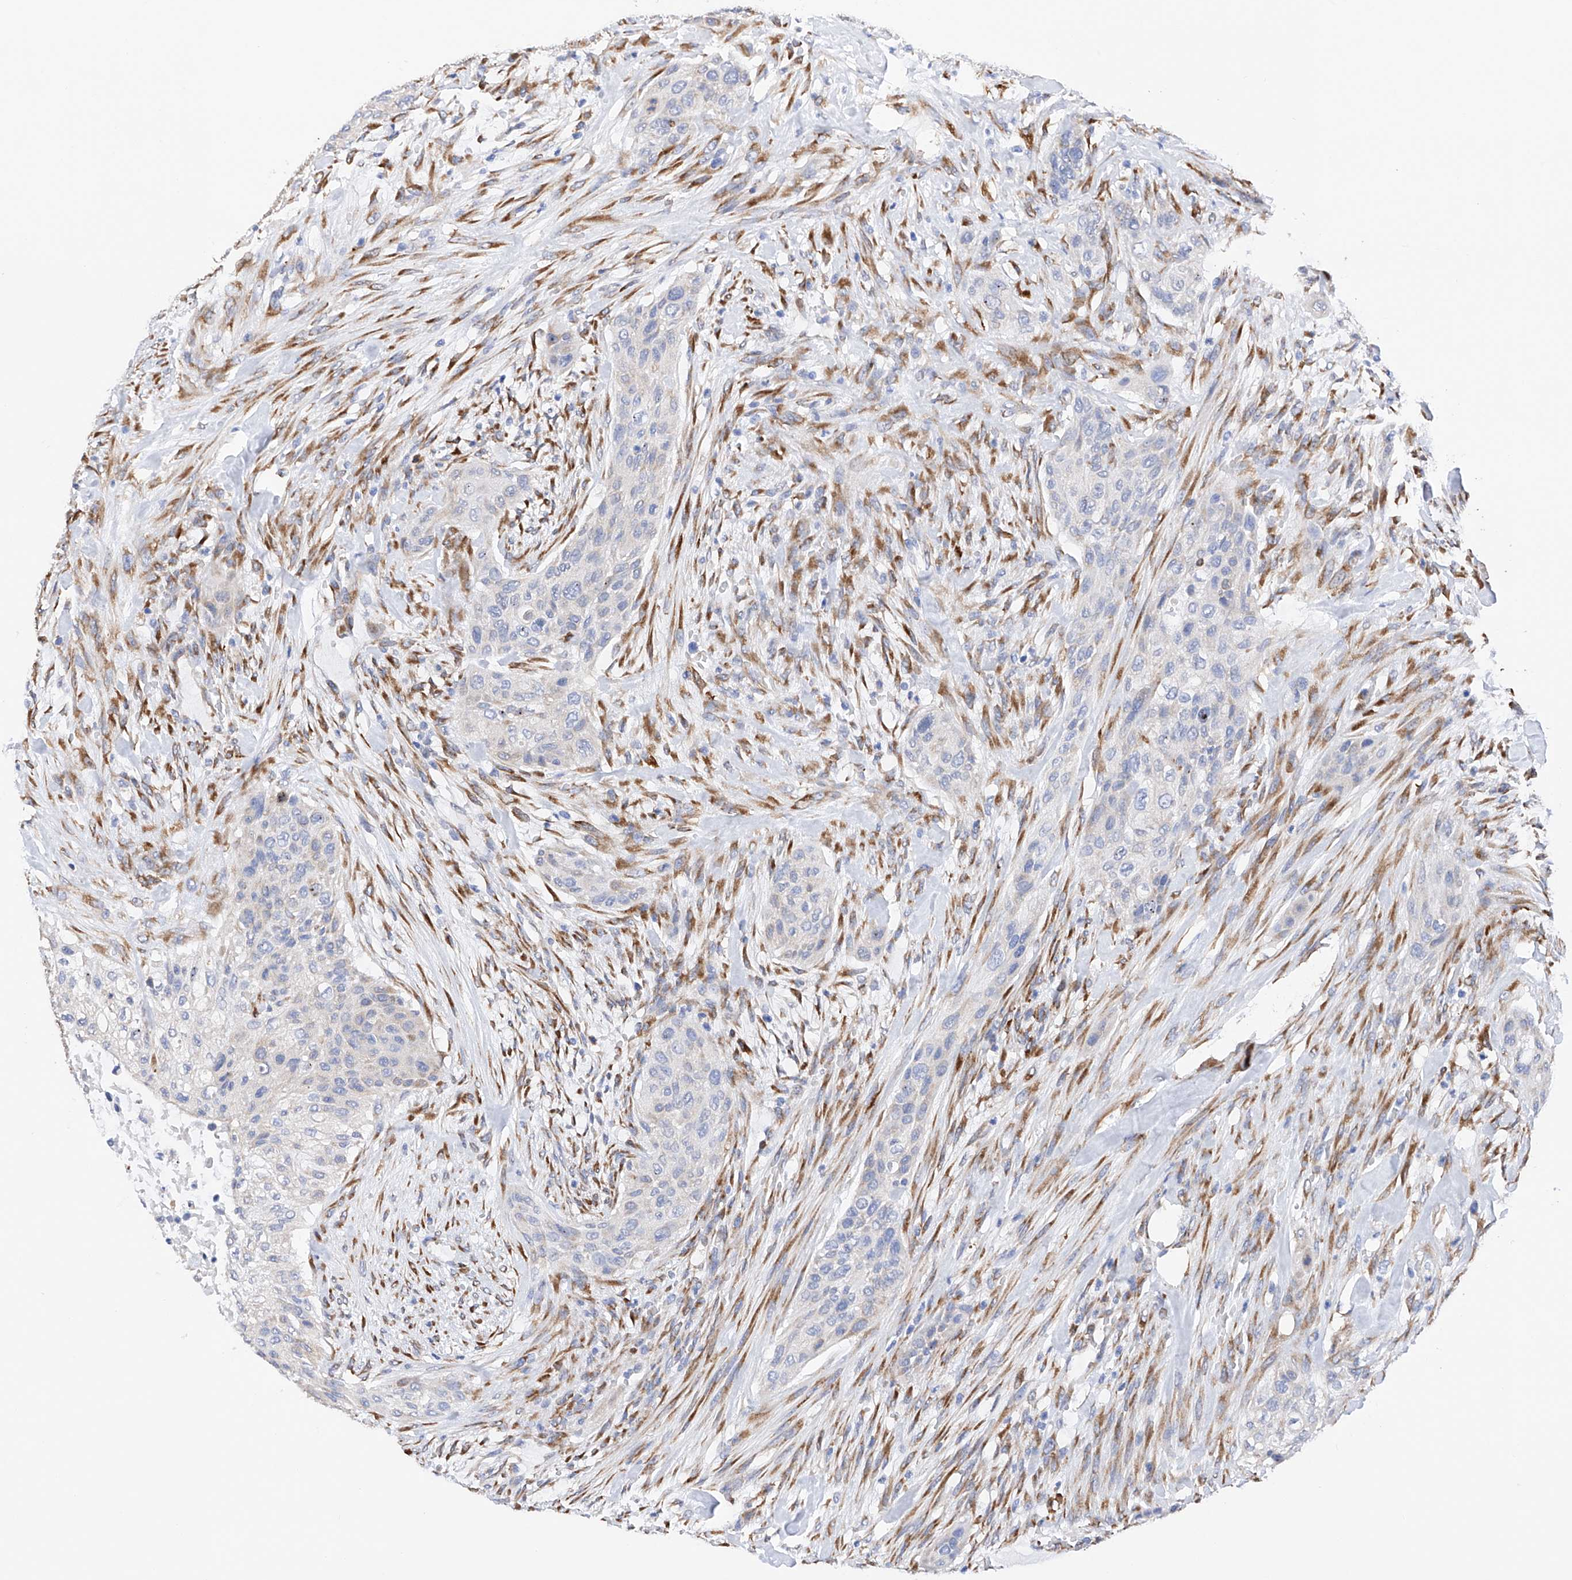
{"staining": {"intensity": "negative", "quantity": "none", "location": "none"}, "tissue": "urothelial cancer", "cell_type": "Tumor cells", "image_type": "cancer", "snomed": [{"axis": "morphology", "description": "Urothelial carcinoma, High grade"}, {"axis": "topography", "description": "Urinary bladder"}], "caption": "This is a histopathology image of immunohistochemistry (IHC) staining of urothelial cancer, which shows no staining in tumor cells. (Immunohistochemistry, brightfield microscopy, high magnification).", "gene": "PDIA5", "patient": {"sex": "male", "age": 35}}